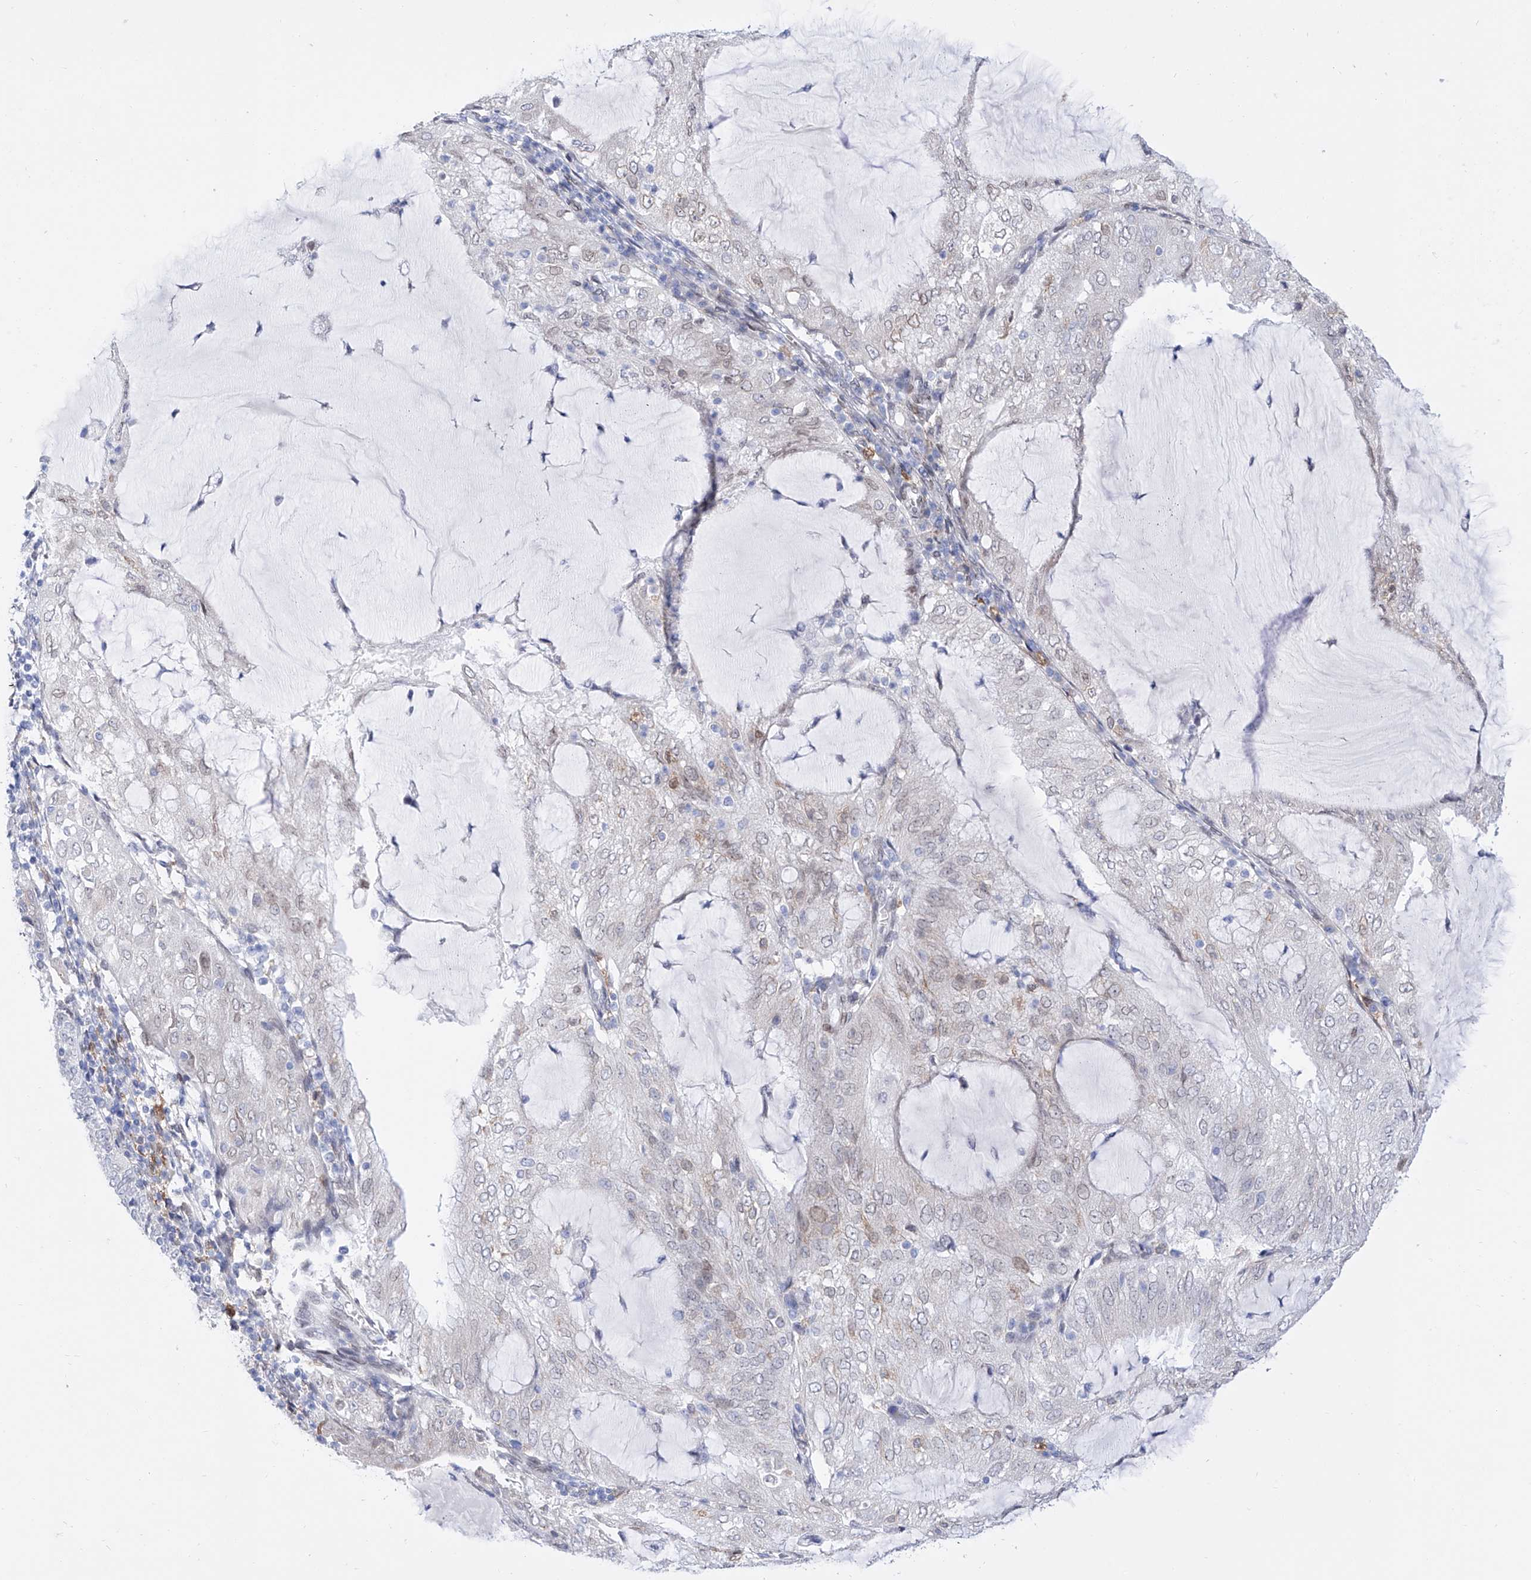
{"staining": {"intensity": "negative", "quantity": "none", "location": "none"}, "tissue": "endometrial cancer", "cell_type": "Tumor cells", "image_type": "cancer", "snomed": [{"axis": "morphology", "description": "Adenocarcinoma, NOS"}, {"axis": "topography", "description": "Endometrium"}], "caption": "The histopathology image exhibits no staining of tumor cells in adenocarcinoma (endometrial).", "gene": "LCLAT1", "patient": {"sex": "female", "age": 81}}